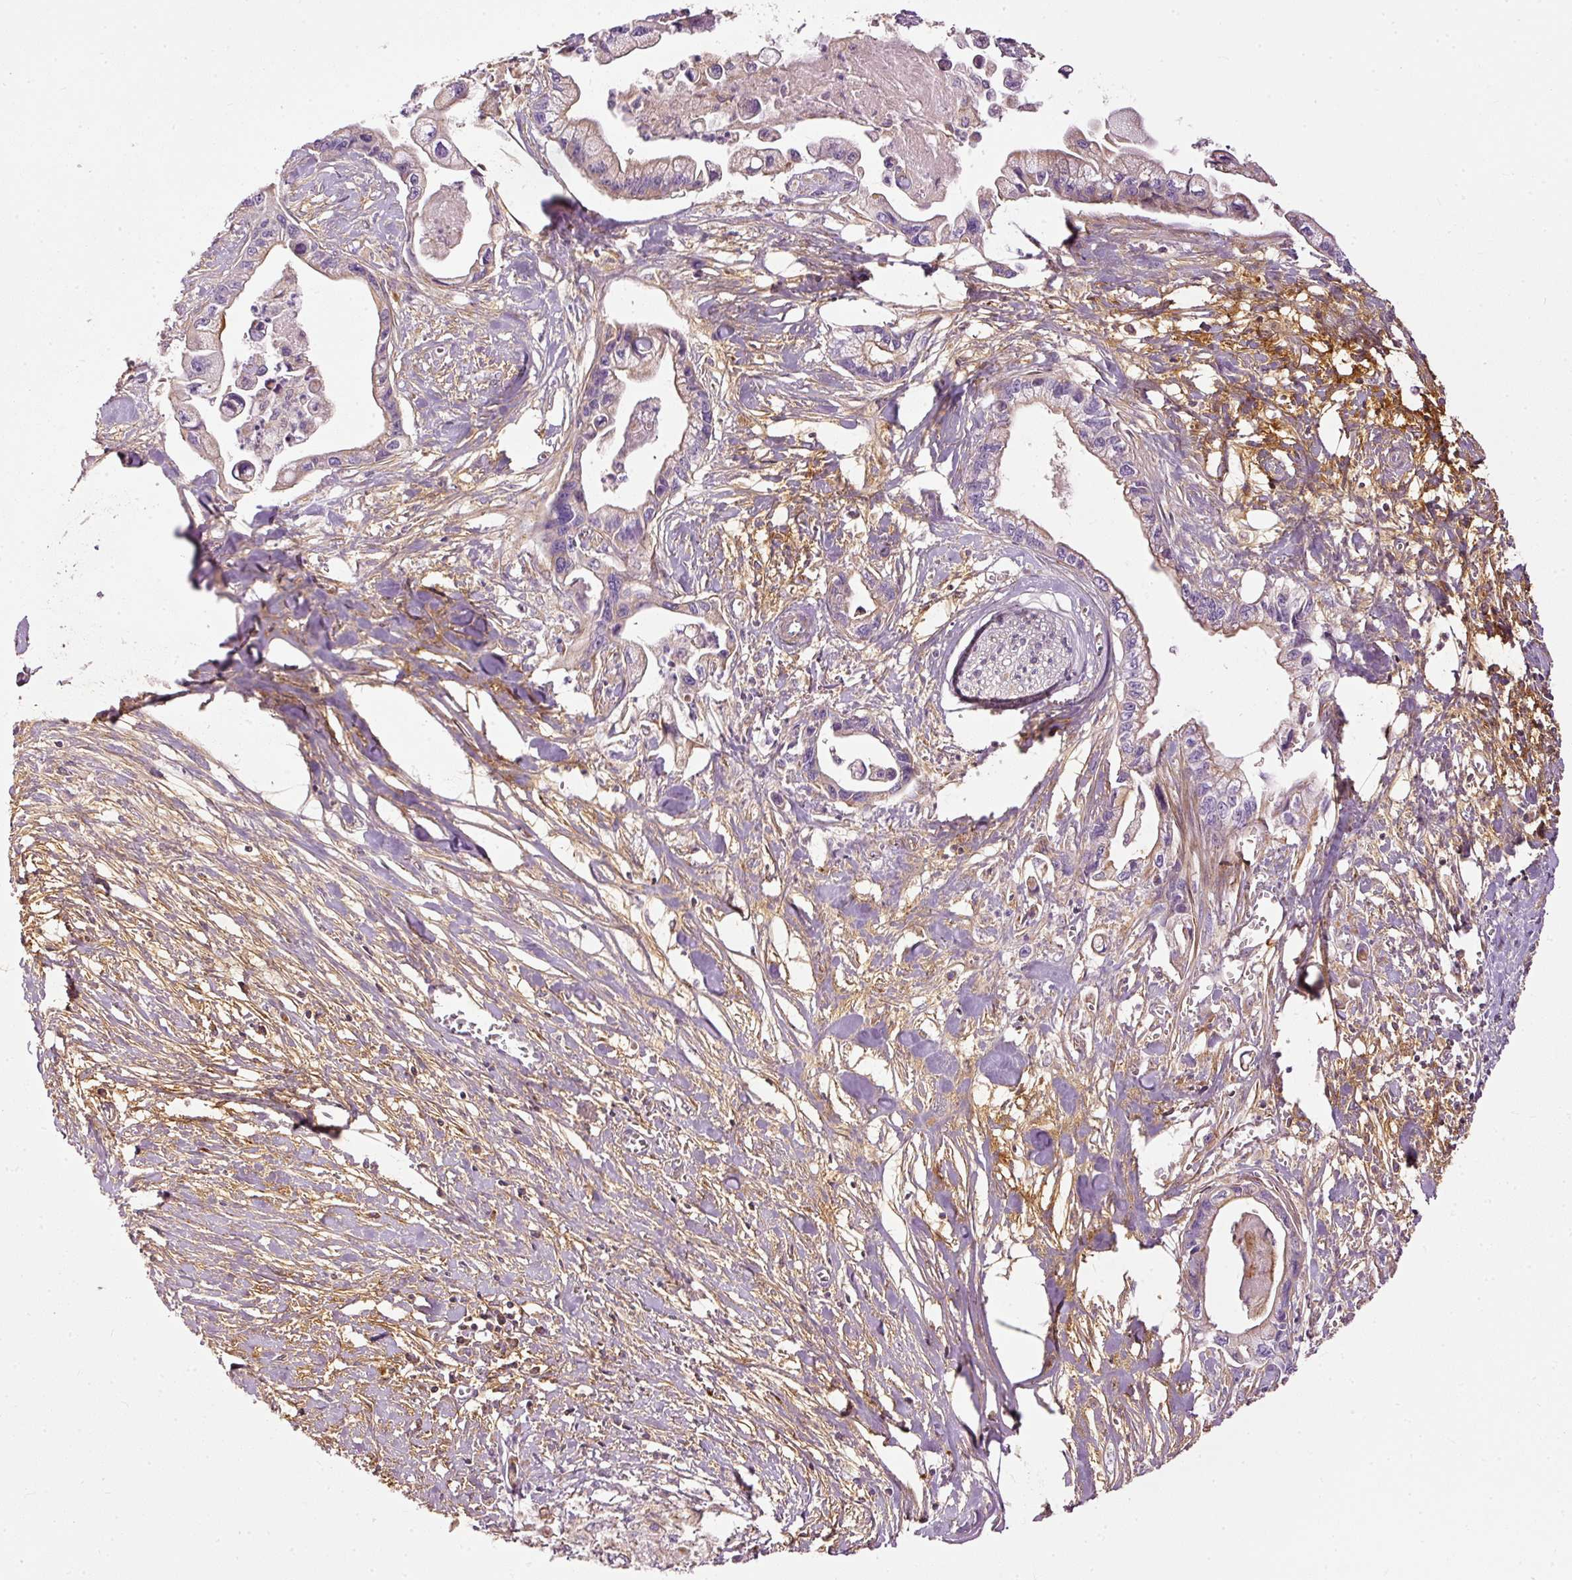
{"staining": {"intensity": "weak", "quantity": "<25%", "location": "cytoplasmic/membranous"}, "tissue": "pancreatic cancer", "cell_type": "Tumor cells", "image_type": "cancer", "snomed": [{"axis": "morphology", "description": "Adenocarcinoma, NOS"}, {"axis": "topography", "description": "Pancreas"}], "caption": "Immunohistochemical staining of pancreatic adenocarcinoma demonstrates no significant expression in tumor cells.", "gene": "PAQR9", "patient": {"sex": "male", "age": 61}}